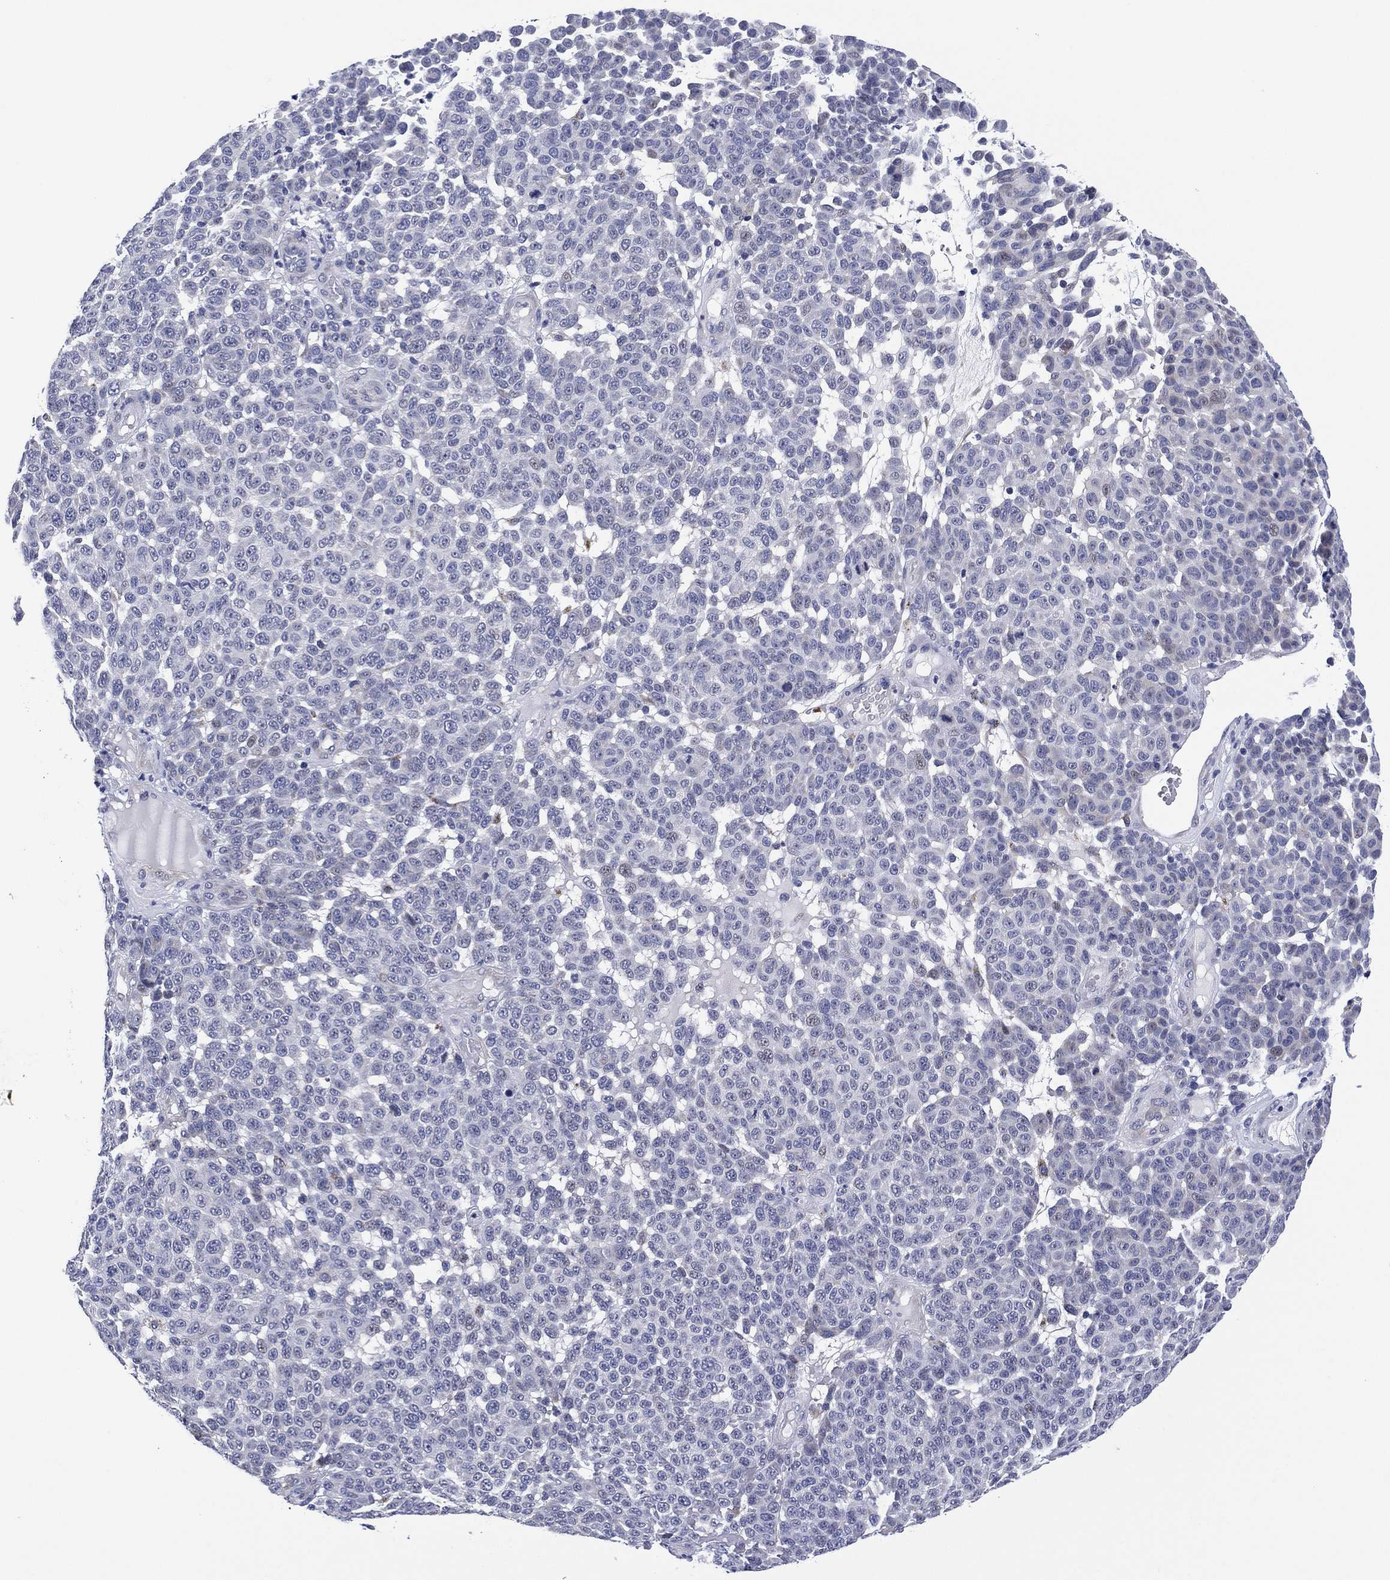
{"staining": {"intensity": "negative", "quantity": "none", "location": "none"}, "tissue": "melanoma", "cell_type": "Tumor cells", "image_type": "cancer", "snomed": [{"axis": "morphology", "description": "Malignant melanoma, NOS"}, {"axis": "topography", "description": "Skin"}], "caption": "Tumor cells are negative for brown protein staining in melanoma. (DAB (3,3'-diaminobenzidine) immunohistochemistry with hematoxylin counter stain).", "gene": "CLIP3", "patient": {"sex": "male", "age": 59}}